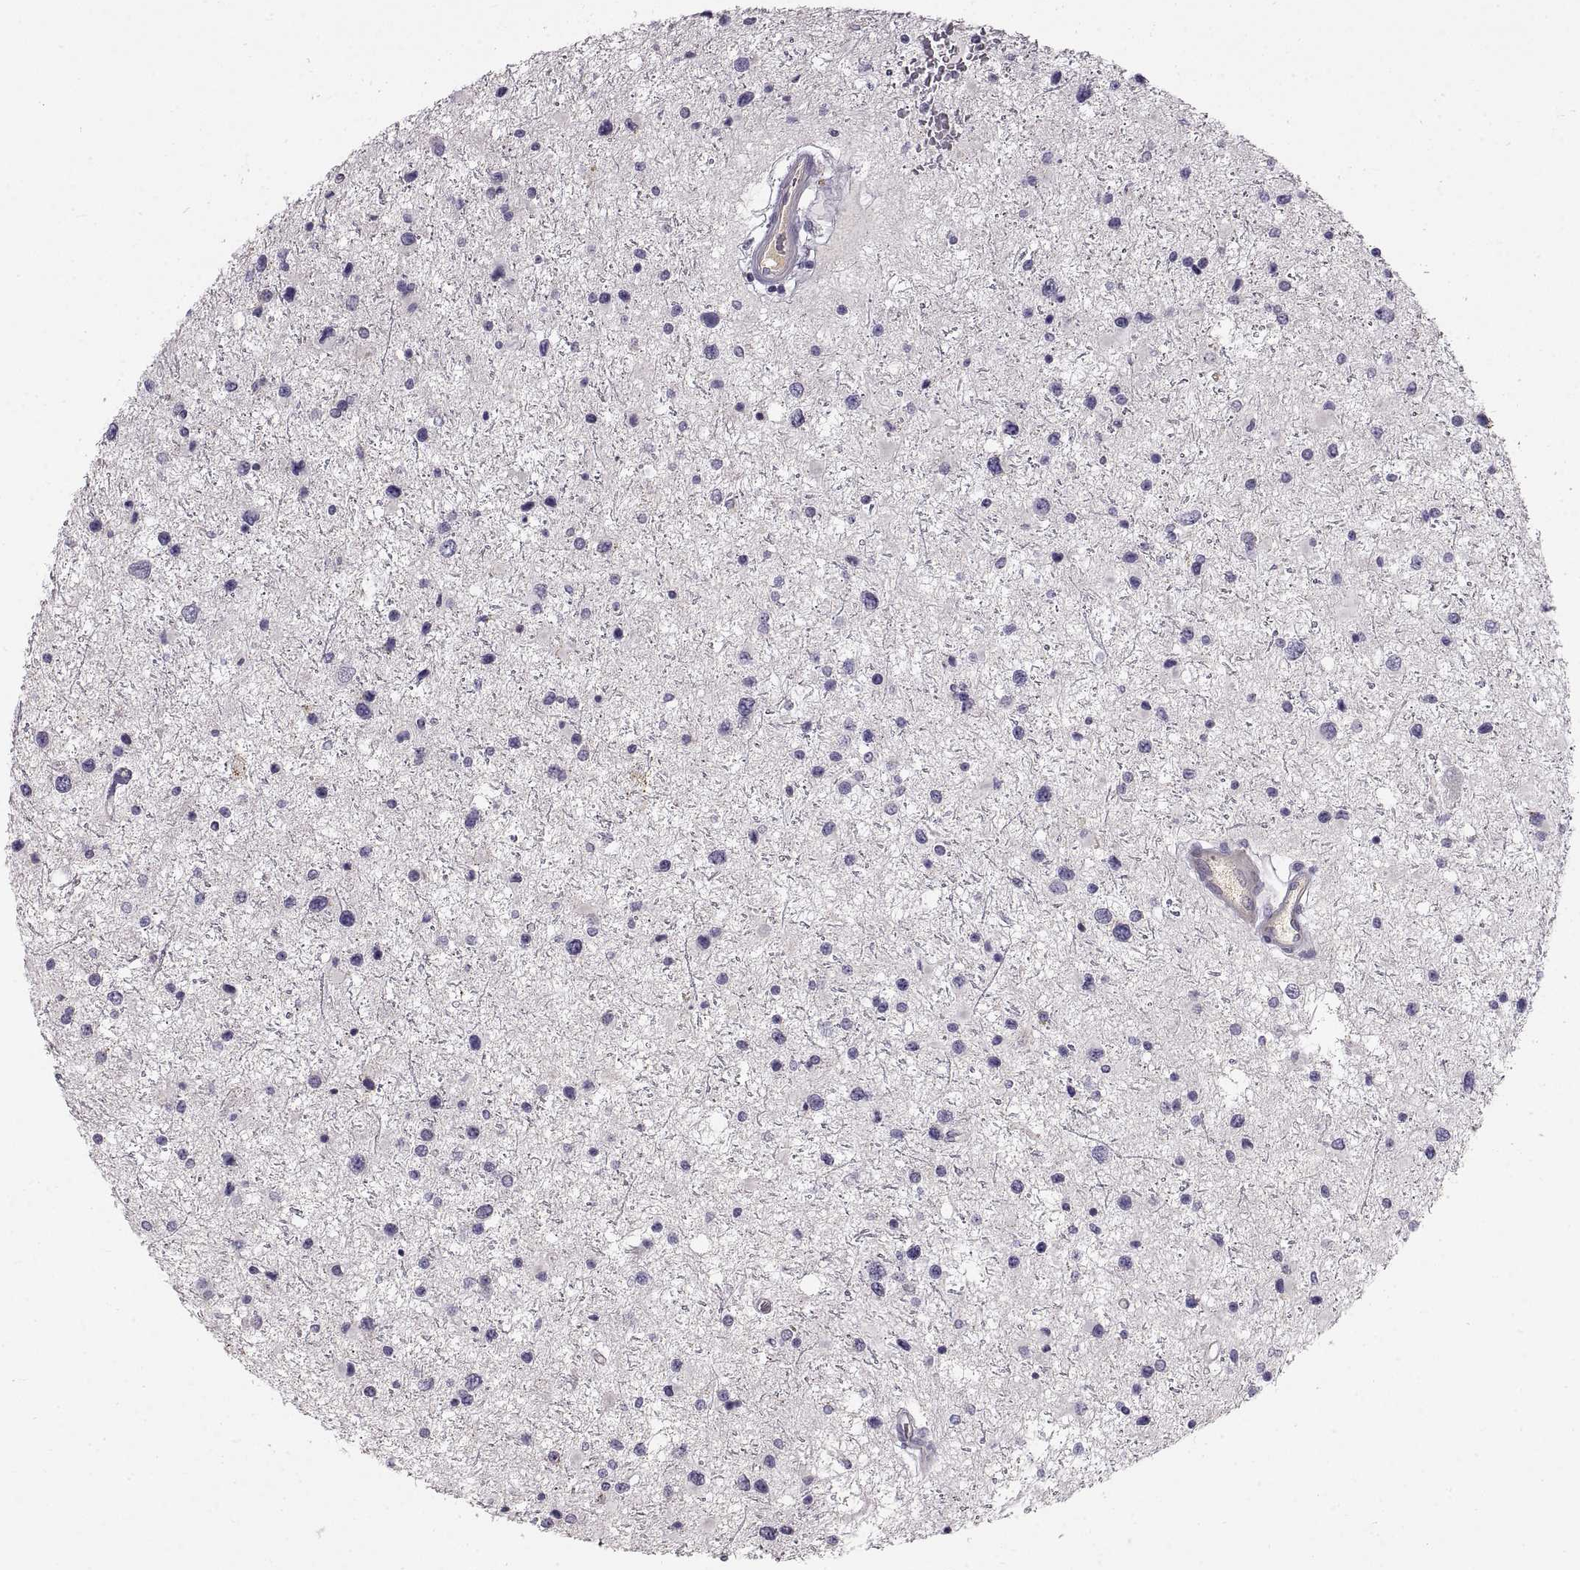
{"staining": {"intensity": "negative", "quantity": "none", "location": "none"}, "tissue": "glioma", "cell_type": "Tumor cells", "image_type": "cancer", "snomed": [{"axis": "morphology", "description": "Glioma, malignant, Low grade"}, {"axis": "topography", "description": "Brain"}], "caption": "A high-resolution histopathology image shows immunohistochemistry staining of glioma, which demonstrates no significant positivity in tumor cells. (DAB (3,3'-diaminobenzidine) immunohistochemistry (IHC), high magnification).", "gene": "ADAM32", "patient": {"sex": "female", "age": 32}}